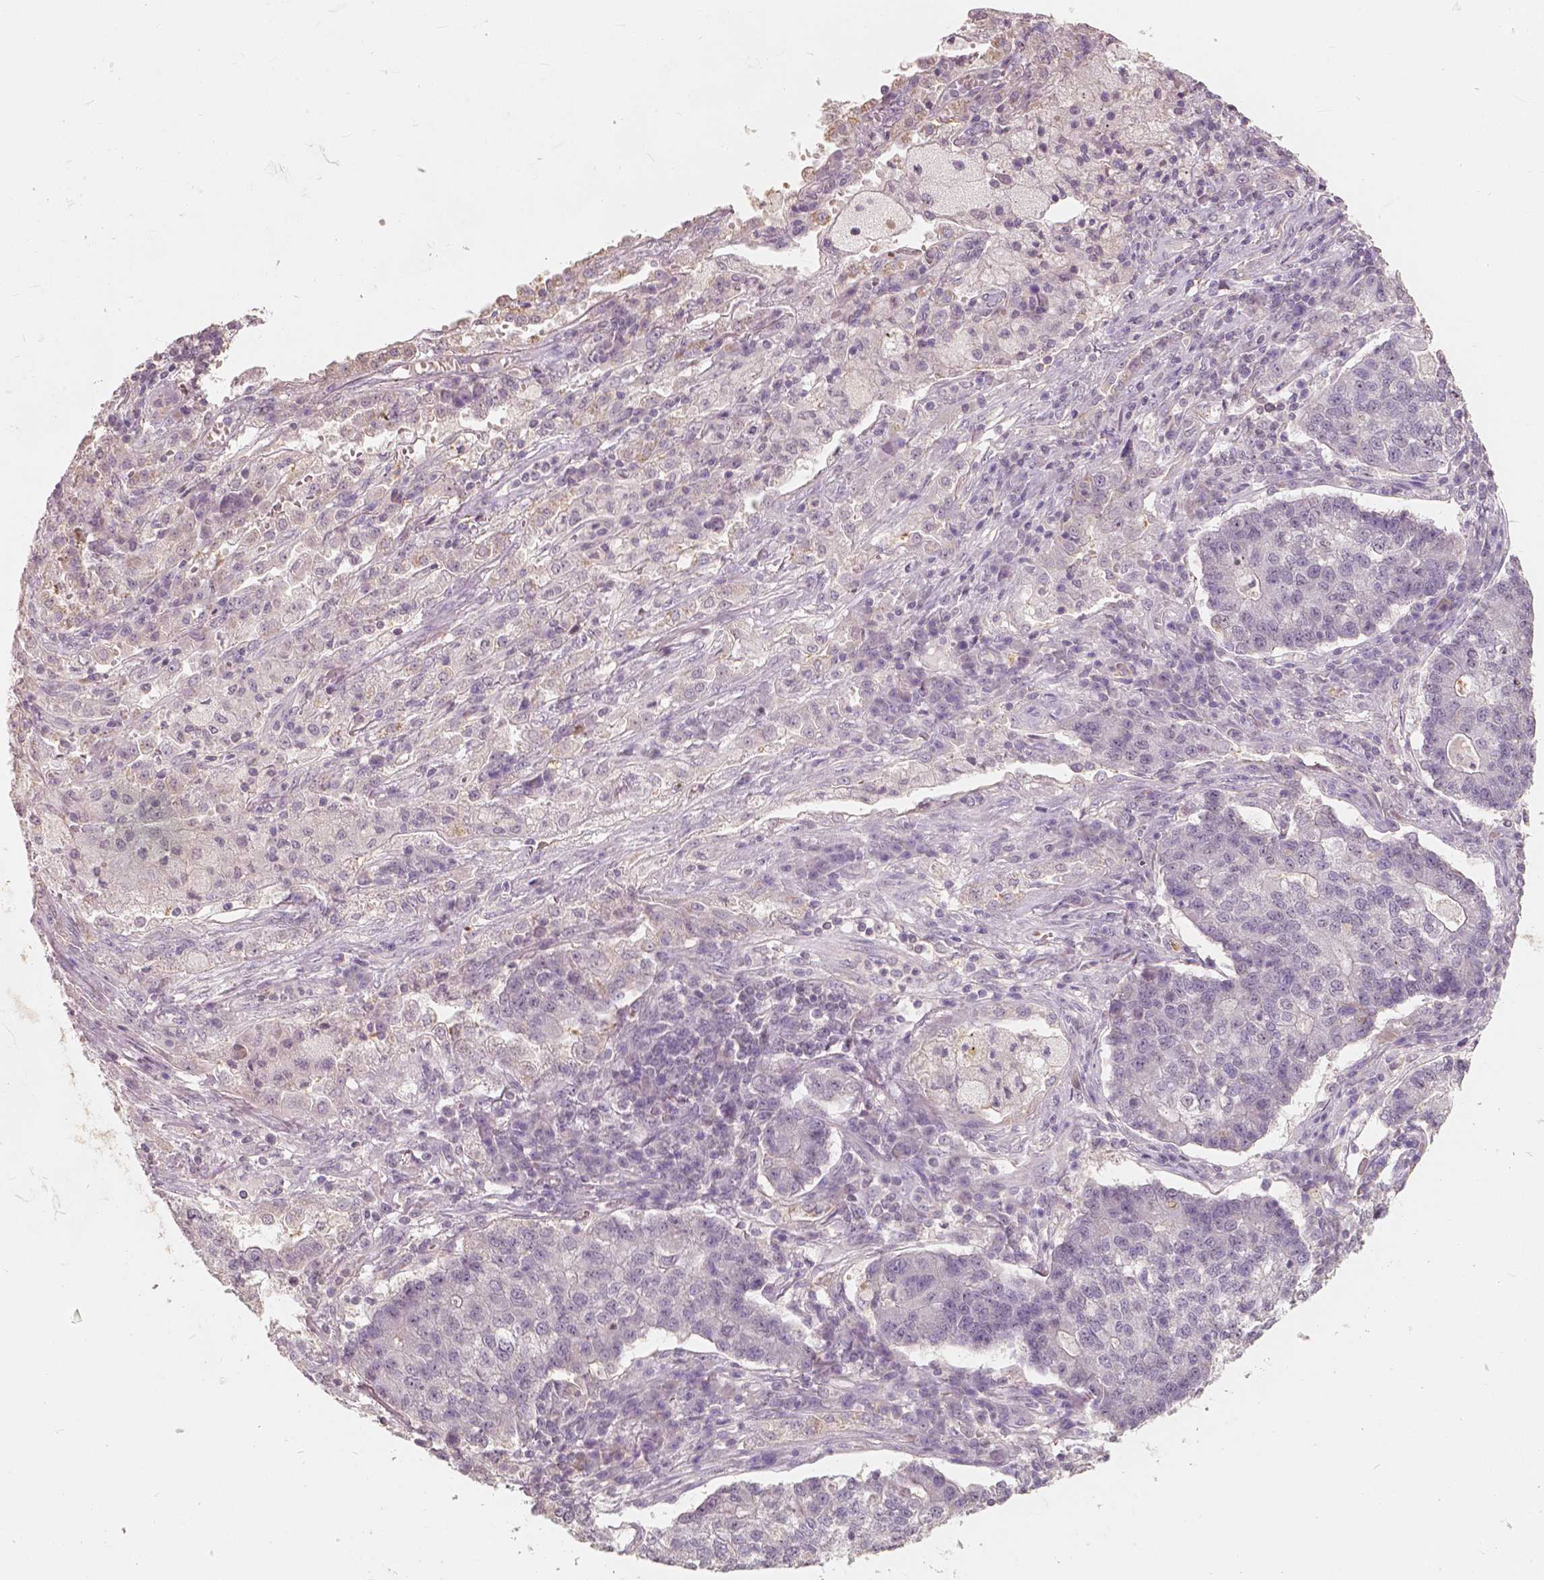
{"staining": {"intensity": "negative", "quantity": "none", "location": "none"}, "tissue": "lung cancer", "cell_type": "Tumor cells", "image_type": "cancer", "snomed": [{"axis": "morphology", "description": "Adenocarcinoma, NOS"}, {"axis": "topography", "description": "Lung"}], "caption": "Immunohistochemical staining of lung cancer (adenocarcinoma) shows no significant expression in tumor cells.", "gene": "SAT2", "patient": {"sex": "male", "age": 57}}